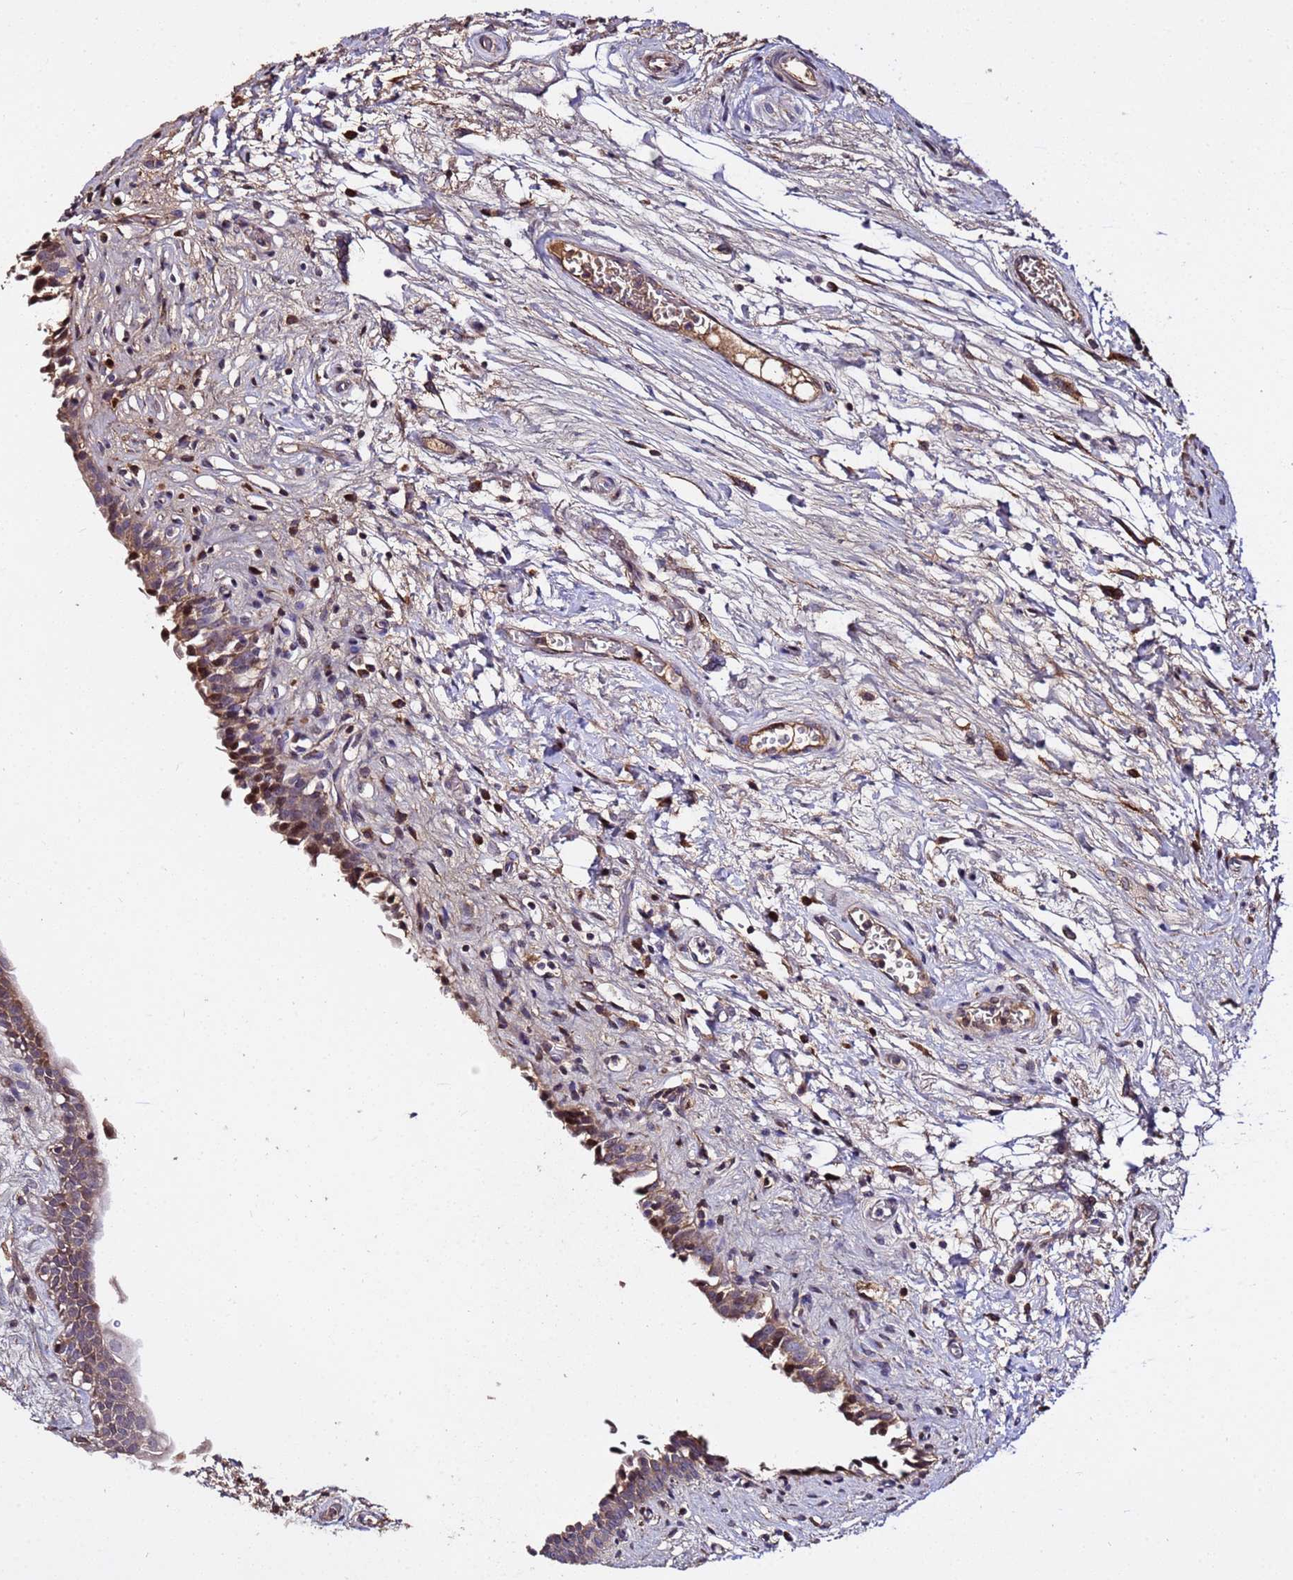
{"staining": {"intensity": "moderate", "quantity": "25%-75%", "location": "cytoplasmic/membranous,nuclear"}, "tissue": "urinary bladder", "cell_type": "Urothelial cells", "image_type": "normal", "snomed": [{"axis": "morphology", "description": "Normal tissue, NOS"}, {"axis": "topography", "description": "Urinary bladder"}], "caption": "A micrograph of urinary bladder stained for a protein displays moderate cytoplasmic/membranous,nuclear brown staining in urothelial cells.", "gene": "WNK4", "patient": {"sex": "male", "age": 83}}